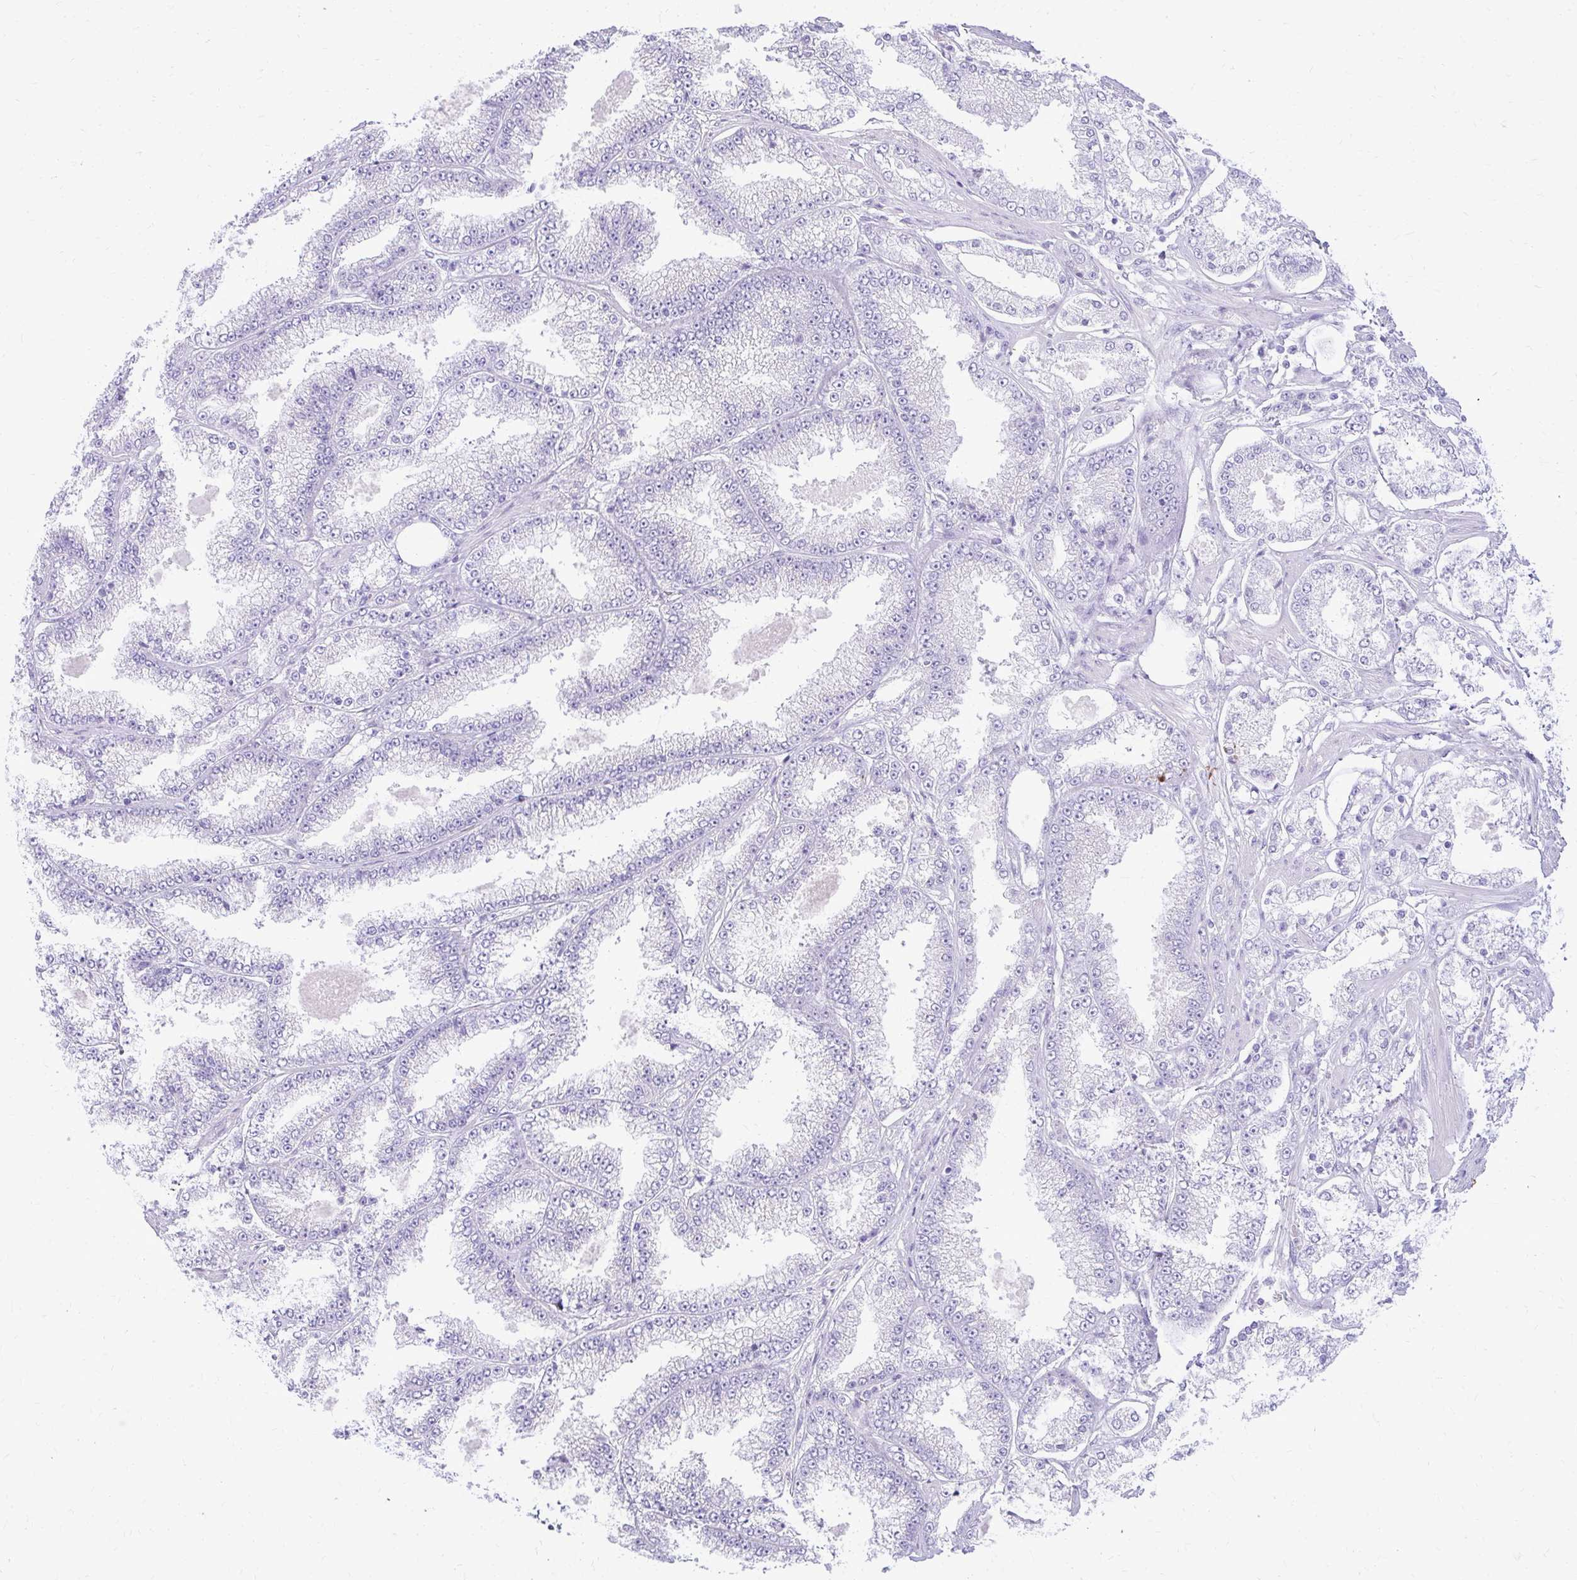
{"staining": {"intensity": "negative", "quantity": "none", "location": "none"}, "tissue": "prostate cancer", "cell_type": "Tumor cells", "image_type": "cancer", "snomed": [{"axis": "morphology", "description": "Adenocarcinoma, High grade"}, {"axis": "topography", "description": "Prostate"}], "caption": "Immunohistochemistry (IHC) image of neoplastic tissue: prostate cancer stained with DAB (3,3'-diaminobenzidine) shows no significant protein expression in tumor cells.", "gene": "PRAP1", "patient": {"sex": "male", "age": 68}}